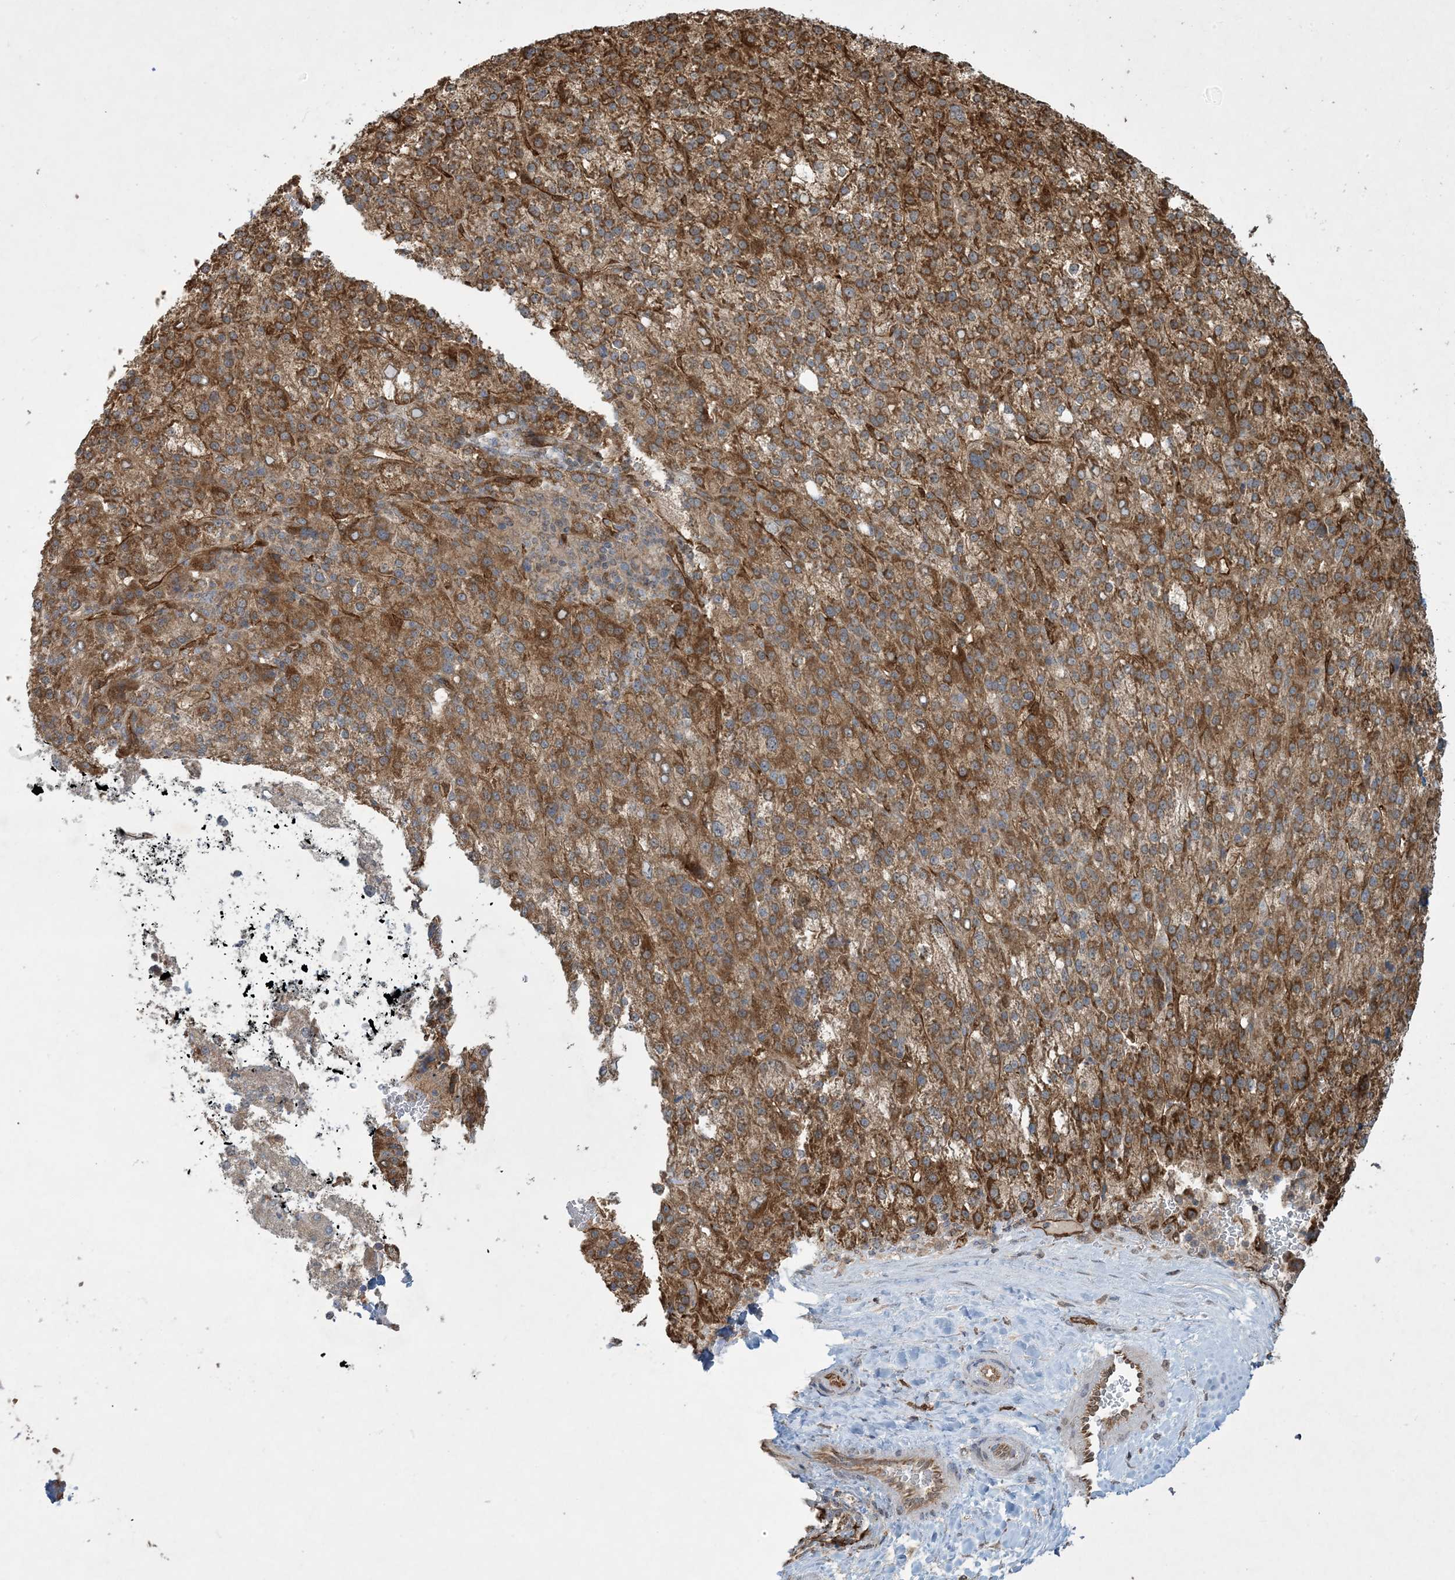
{"staining": {"intensity": "strong", "quantity": ">75%", "location": "cytoplasmic/membranous"}, "tissue": "liver cancer", "cell_type": "Tumor cells", "image_type": "cancer", "snomed": [{"axis": "morphology", "description": "Carcinoma, Hepatocellular, NOS"}, {"axis": "topography", "description": "Liver"}], "caption": "Immunohistochemistry histopathology image of neoplastic tissue: human liver cancer (hepatocellular carcinoma) stained using immunohistochemistry displays high levels of strong protein expression localized specifically in the cytoplasmic/membranous of tumor cells, appearing as a cytoplasmic/membranous brown color.", "gene": "PPM1F", "patient": {"sex": "female", "age": 58}}